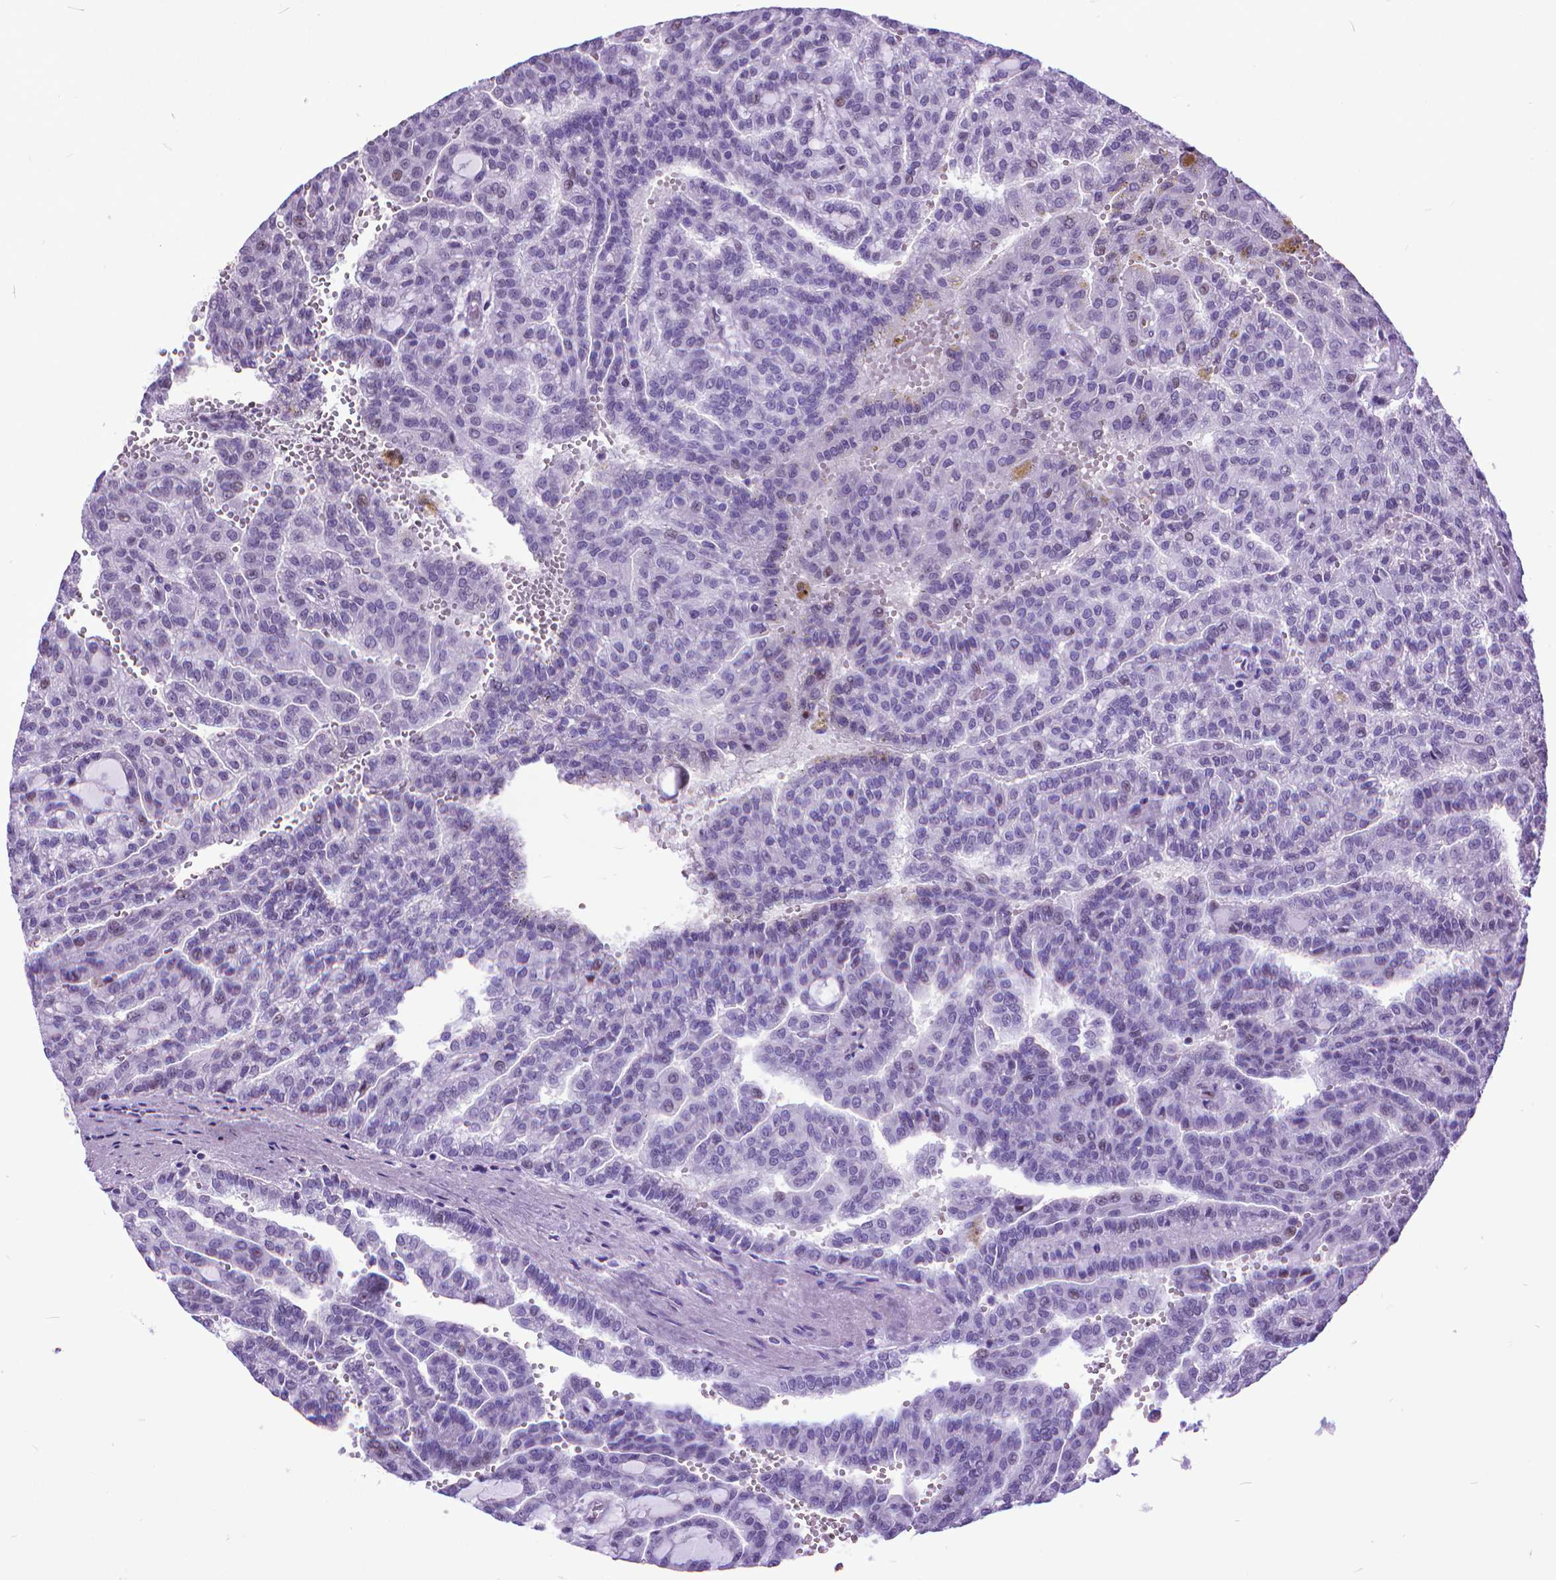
{"staining": {"intensity": "negative", "quantity": "none", "location": "none"}, "tissue": "renal cancer", "cell_type": "Tumor cells", "image_type": "cancer", "snomed": [{"axis": "morphology", "description": "Adenocarcinoma, NOS"}, {"axis": "topography", "description": "Kidney"}], "caption": "Immunohistochemical staining of human renal adenocarcinoma exhibits no significant positivity in tumor cells.", "gene": "POLE4", "patient": {"sex": "male", "age": 63}}